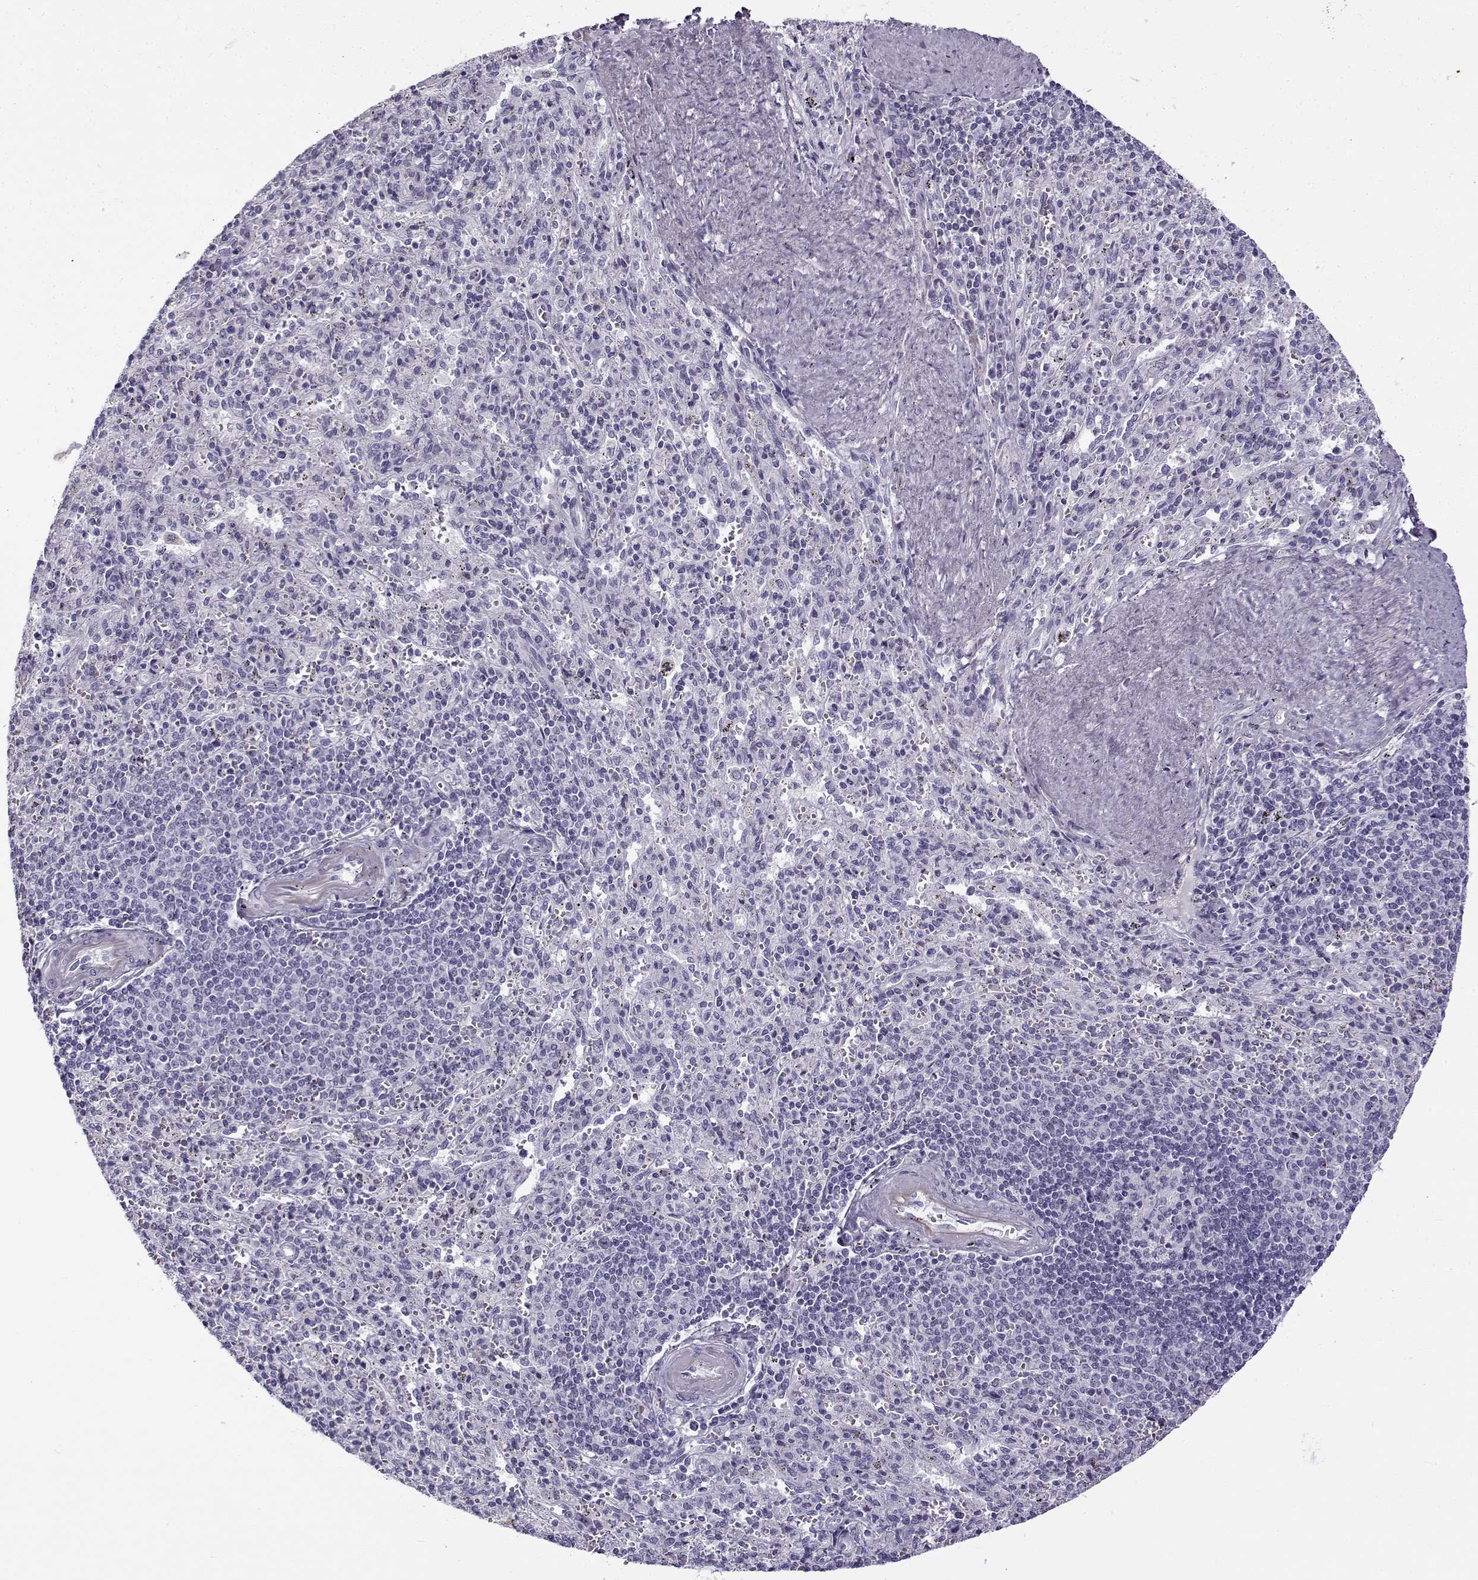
{"staining": {"intensity": "negative", "quantity": "none", "location": "none"}, "tissue": "spleen", "cell_type": "Cells in red pulp", "image_type": "normal", "snomed": [{"axis": "morphology", "description": "Normal tissue, NOS"}, {"axis": "topography", "description": "Spleen"}], "caption": "DAB immunohistochemical staining of normal human spleen exhibits no significant expression in cells in red pulp.", "gene": "GTSF1L", "patient": {"sex": "male", "age": 57}}